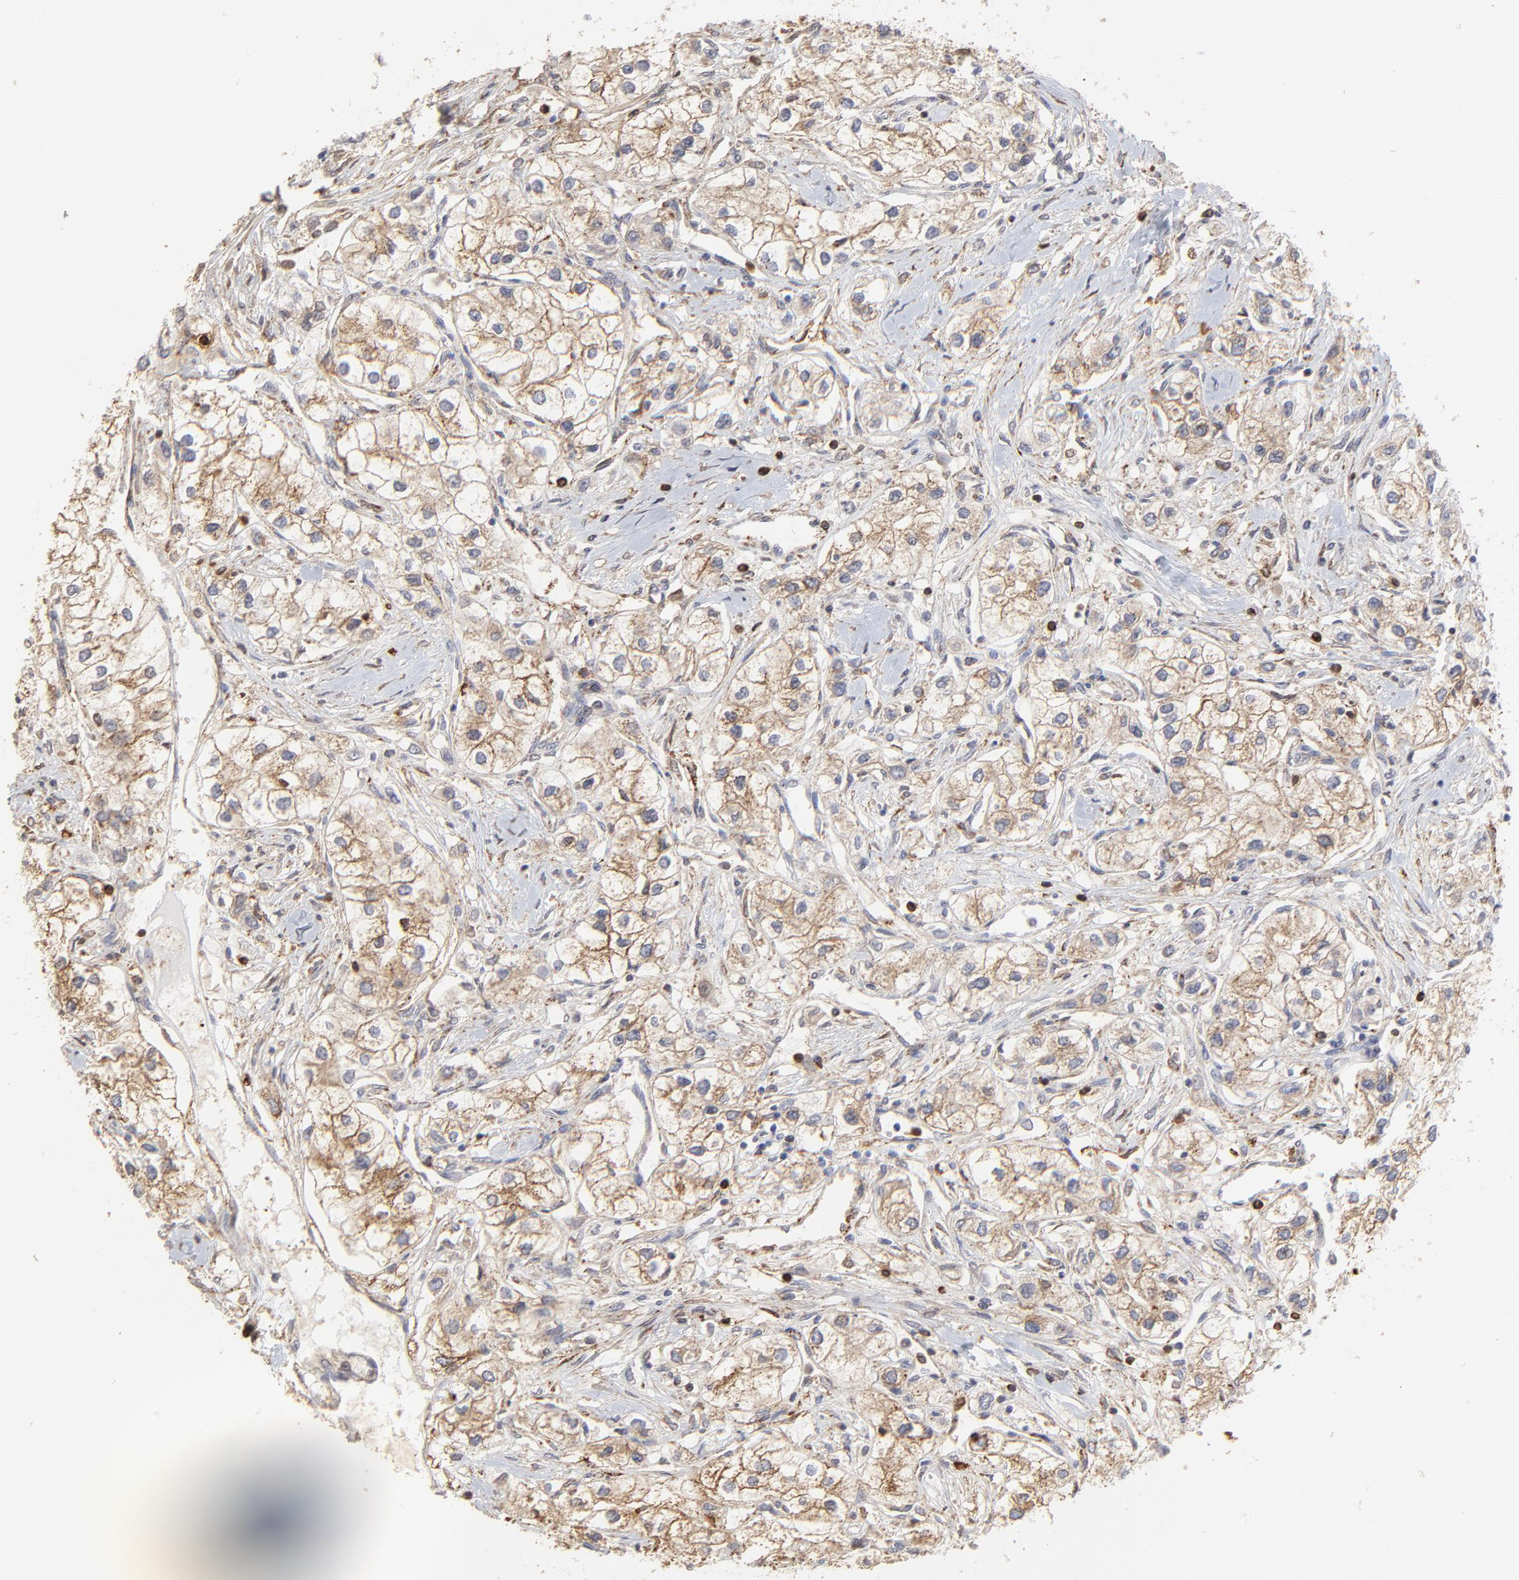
{"staining": {"intensity": "weak", "quantity": ">75%", "location": "cytoplasmic/membranous"}, "tissue": "renal cancer", "cell_type": "Tumor cells", "image_type": "cancer", "snomed": [{"axis": "morphology", "description": "Adenocarcinoma, NOS"}, {"axis": "topography", "description": "Kidney"}], "caption": "Renal adenocarcinoma was stained to show a protein in brown. There is low levels of weak cytoplasmic/membranous staining in approximately >75% of tumor cells.", "gene": "SLC6A14", "patient": {"sex": "male", "age": 57}}